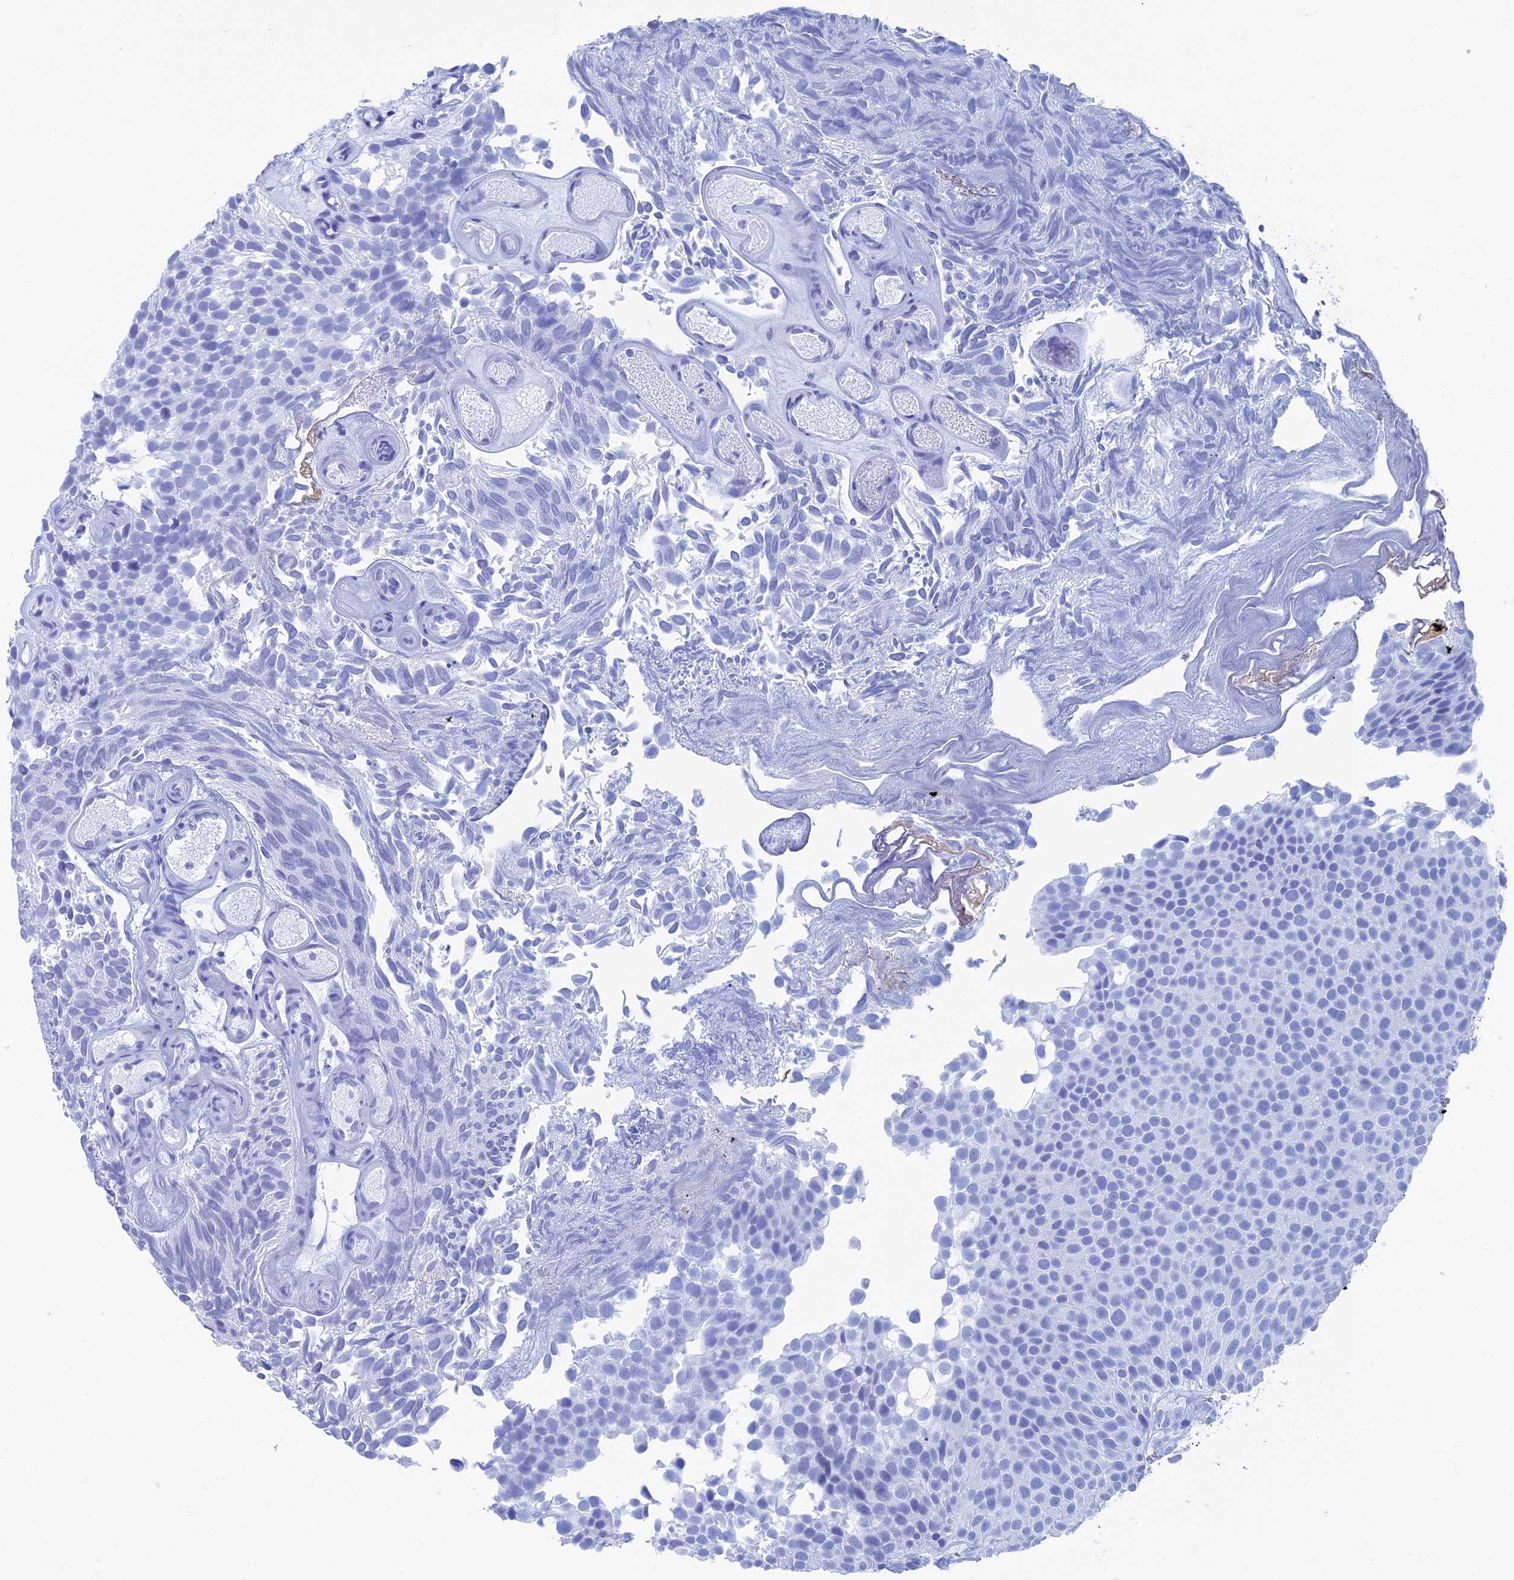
{"staining": {"intensity": "negative", "quantity": "none", "location": "none"}, "tissue": "urothelial cancer", "cell_type": "Tumor cells", "image_type": "cancer", "snomed": [{"axis": "morphology", "description": "Urothelial carcinoma, Low grade"}, {"axis": "topography", "description": "Urinary bladder"}], "caption": "Urothelial cancer was stained to show a protein in brown. There is no significant expression in tumor cells.", "gene": "TBC1D30", "patient": {"sex": "male", "age": 89}}